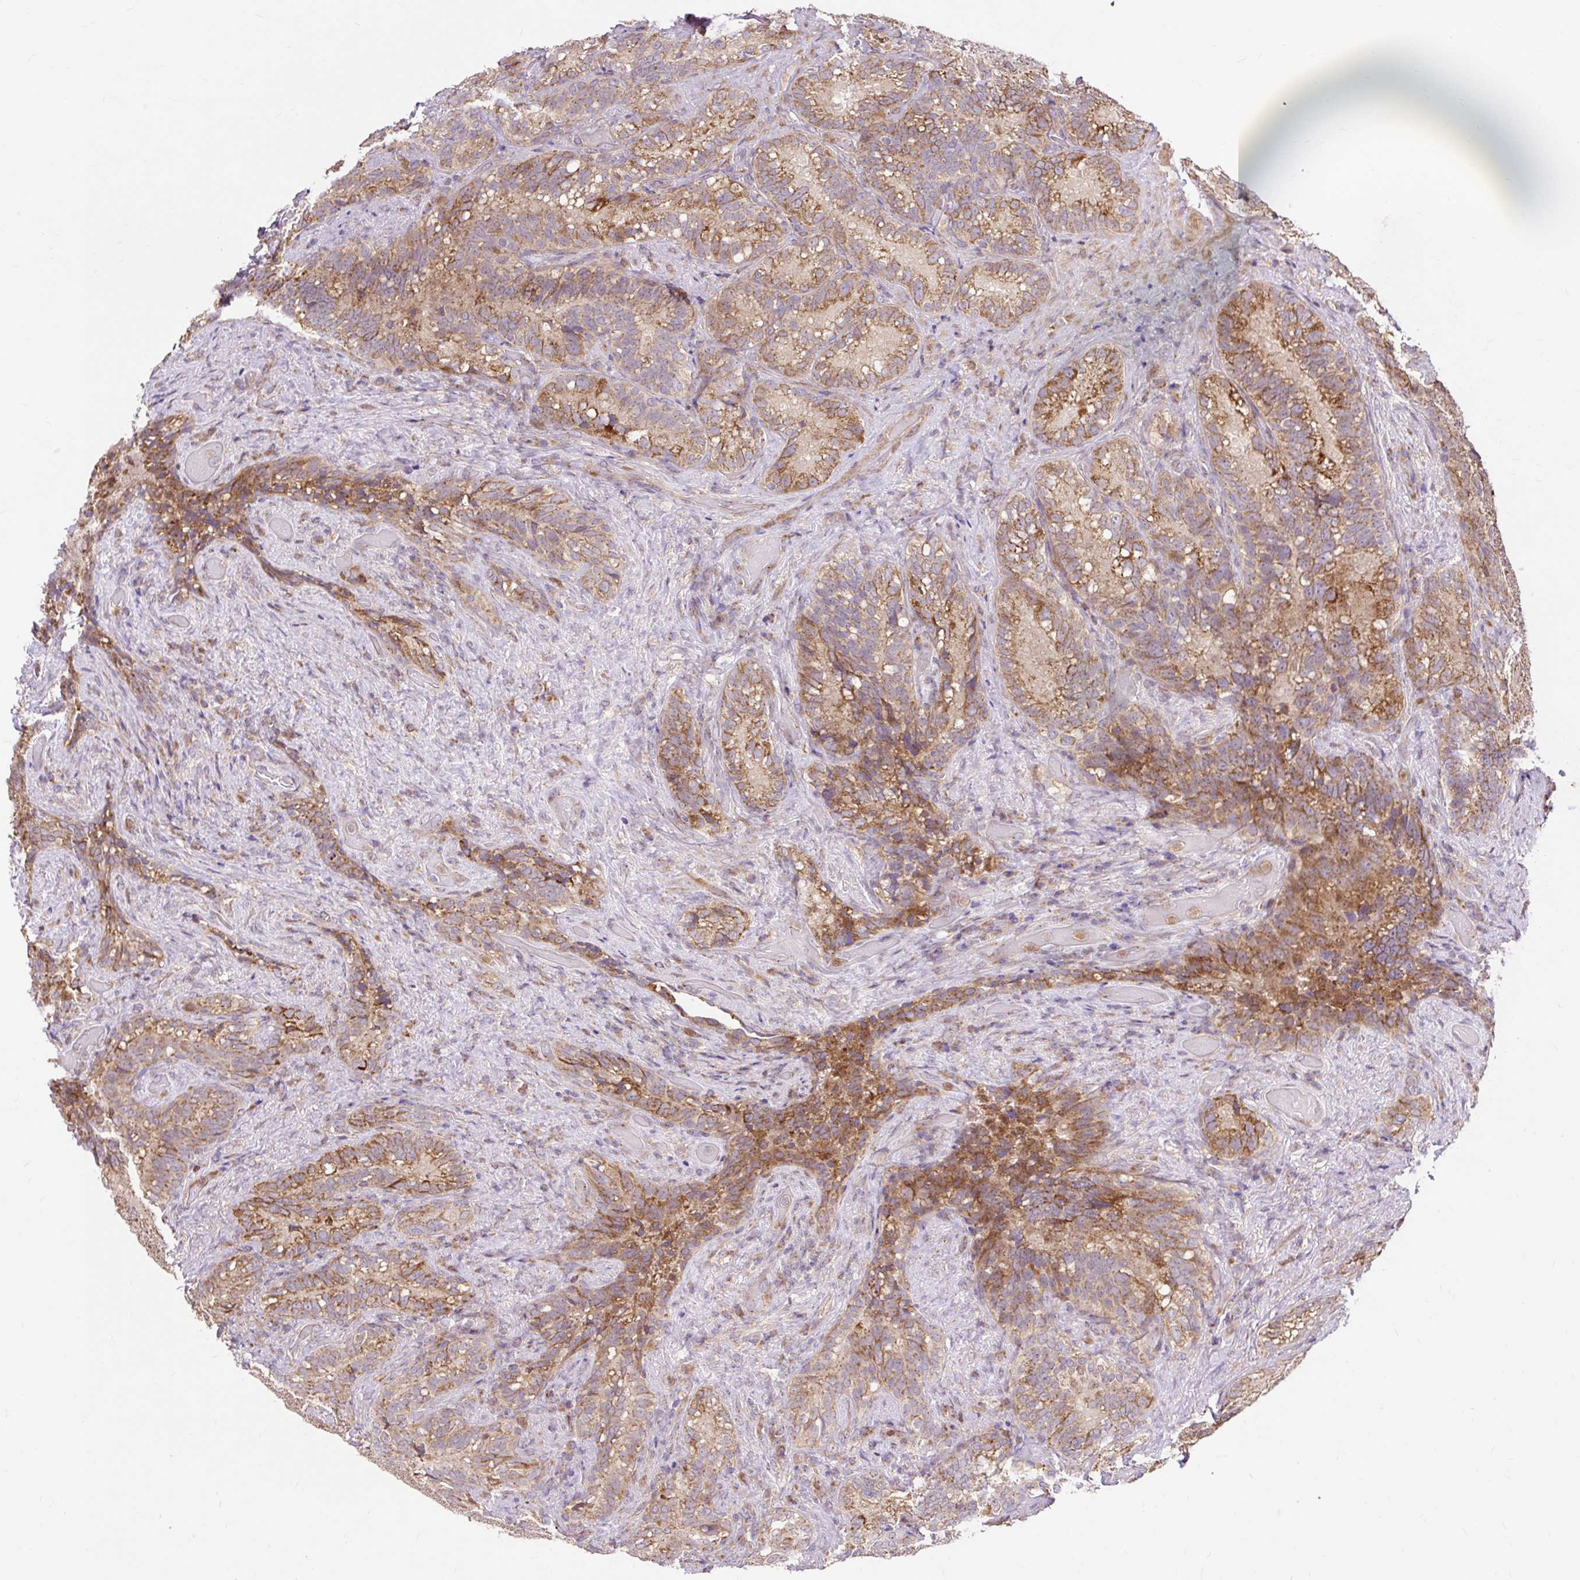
{"staining": {"intensity": "moderate", "quantity": ">75%", "location": "cytoplasmic/membranous"}, "tissue": "seminal vesicle", "cell_type": "Glandular cells", "image_type": "normal", "snomed": [{"axis": "morphology", "description": "Normal tissue, NOS"}, {"axis": "topography", "description": "Seminal veicle"}], "caption": "Immunohistochemistry (IHC) (DAB) staining of benign human seminal vesicle demonstrates moderate cytoplasmic/membranous protein positivity in approximately >75% of glandular cells. (DAB = brown stain, brightfield microscopy at high magnification).", "gene": "TRIAP1", "patient": {"sex": "male", "age": 68}}